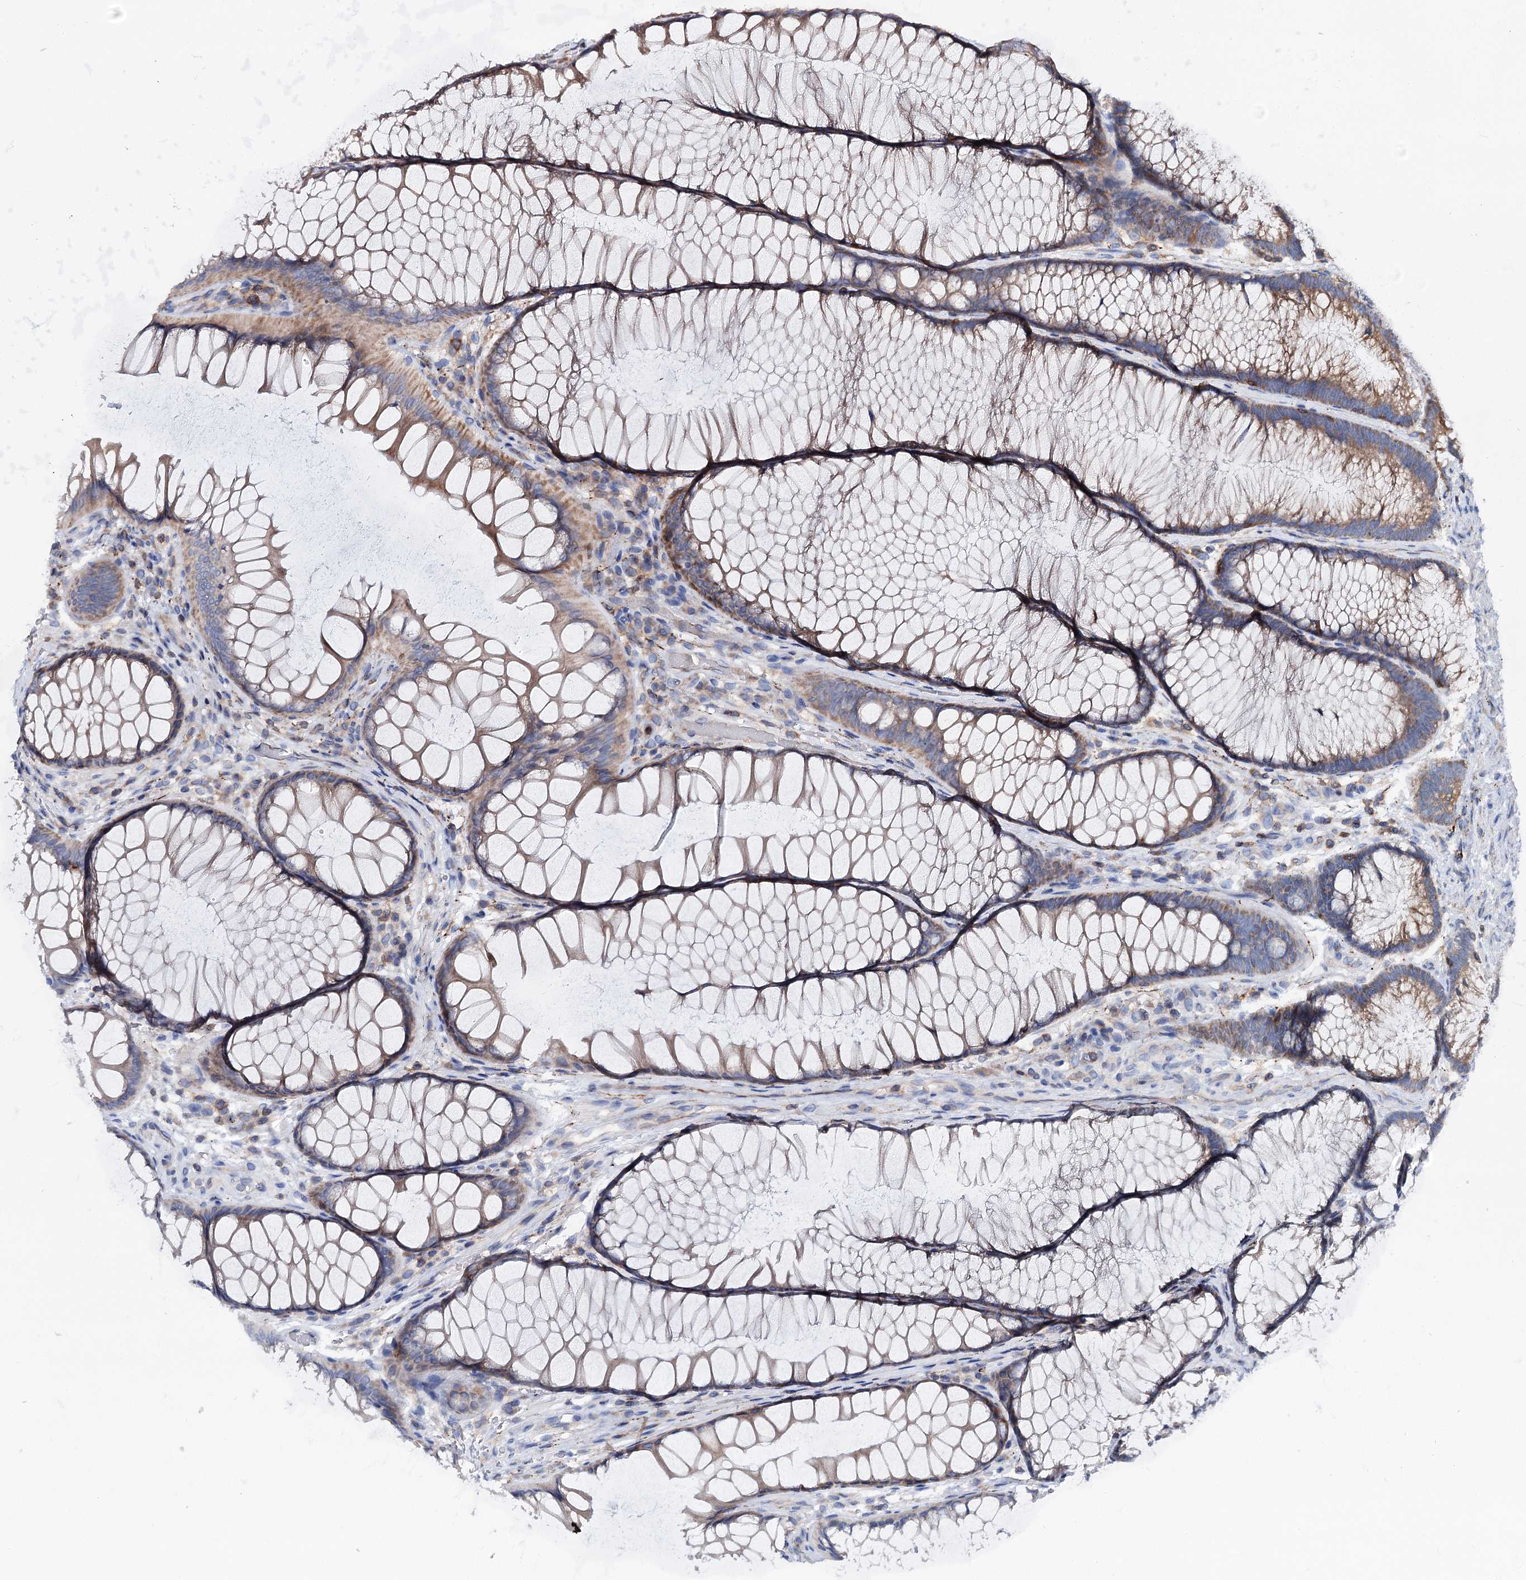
{"staining": {"intensity": "negative", "quantity": "none", "location": "none"}, "tissue": "colon", "cell_type": "Endothelial cells", "image_type": "normal", "snomed": [{"axis": "morphology", "description": "Normal tissue, NOS"}, {"axis": "topography", "description": "Colon"}], "caption": "A high-resolution histopathology image shows IHC staining of benign colon, which displays no significant staining in endothelial cells.", "gene": "UBASH3B", "patient": {"sex": "female", "age": 82}}